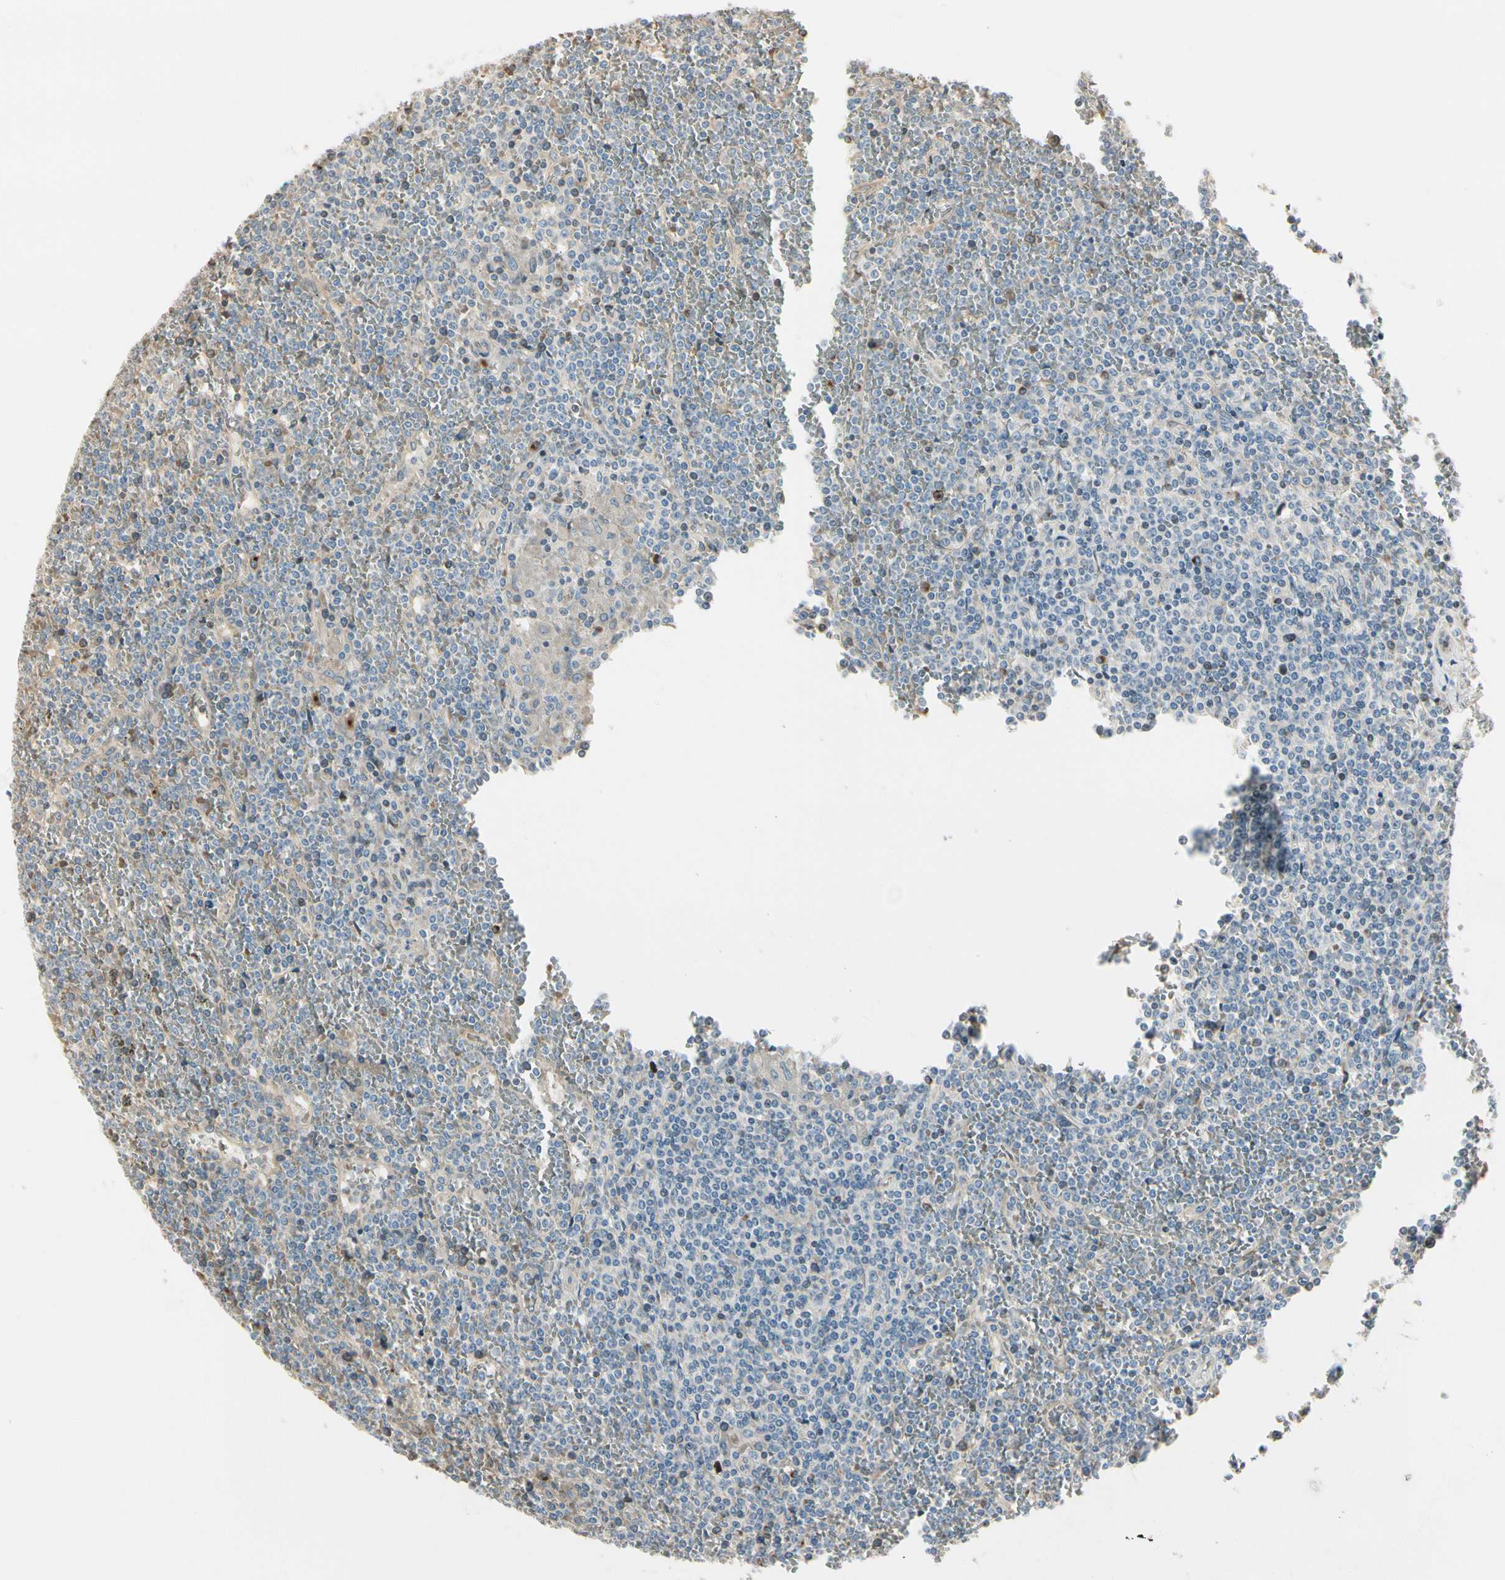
{"staining": {"intensity": "negative", "quantity": "none", "location": "none"}, "tissue": "lymphoma", "cell_type": "Tumor cells", "image_type": "cancer", "snomed": [{"axis": "morphology", "description": "Malignant lymphoma, non-Hodgkin's type, Low grade"}, {"axis": "topography", "description": "Spleen"}], "caption": "This image is of lymphoma stained with IHC to label a protein in brown with the nuclei are counter-stained blue. There is no expression in tumor cells.", "gene": "NUCB2", "patient": {"sex": "female", "age": 19}}